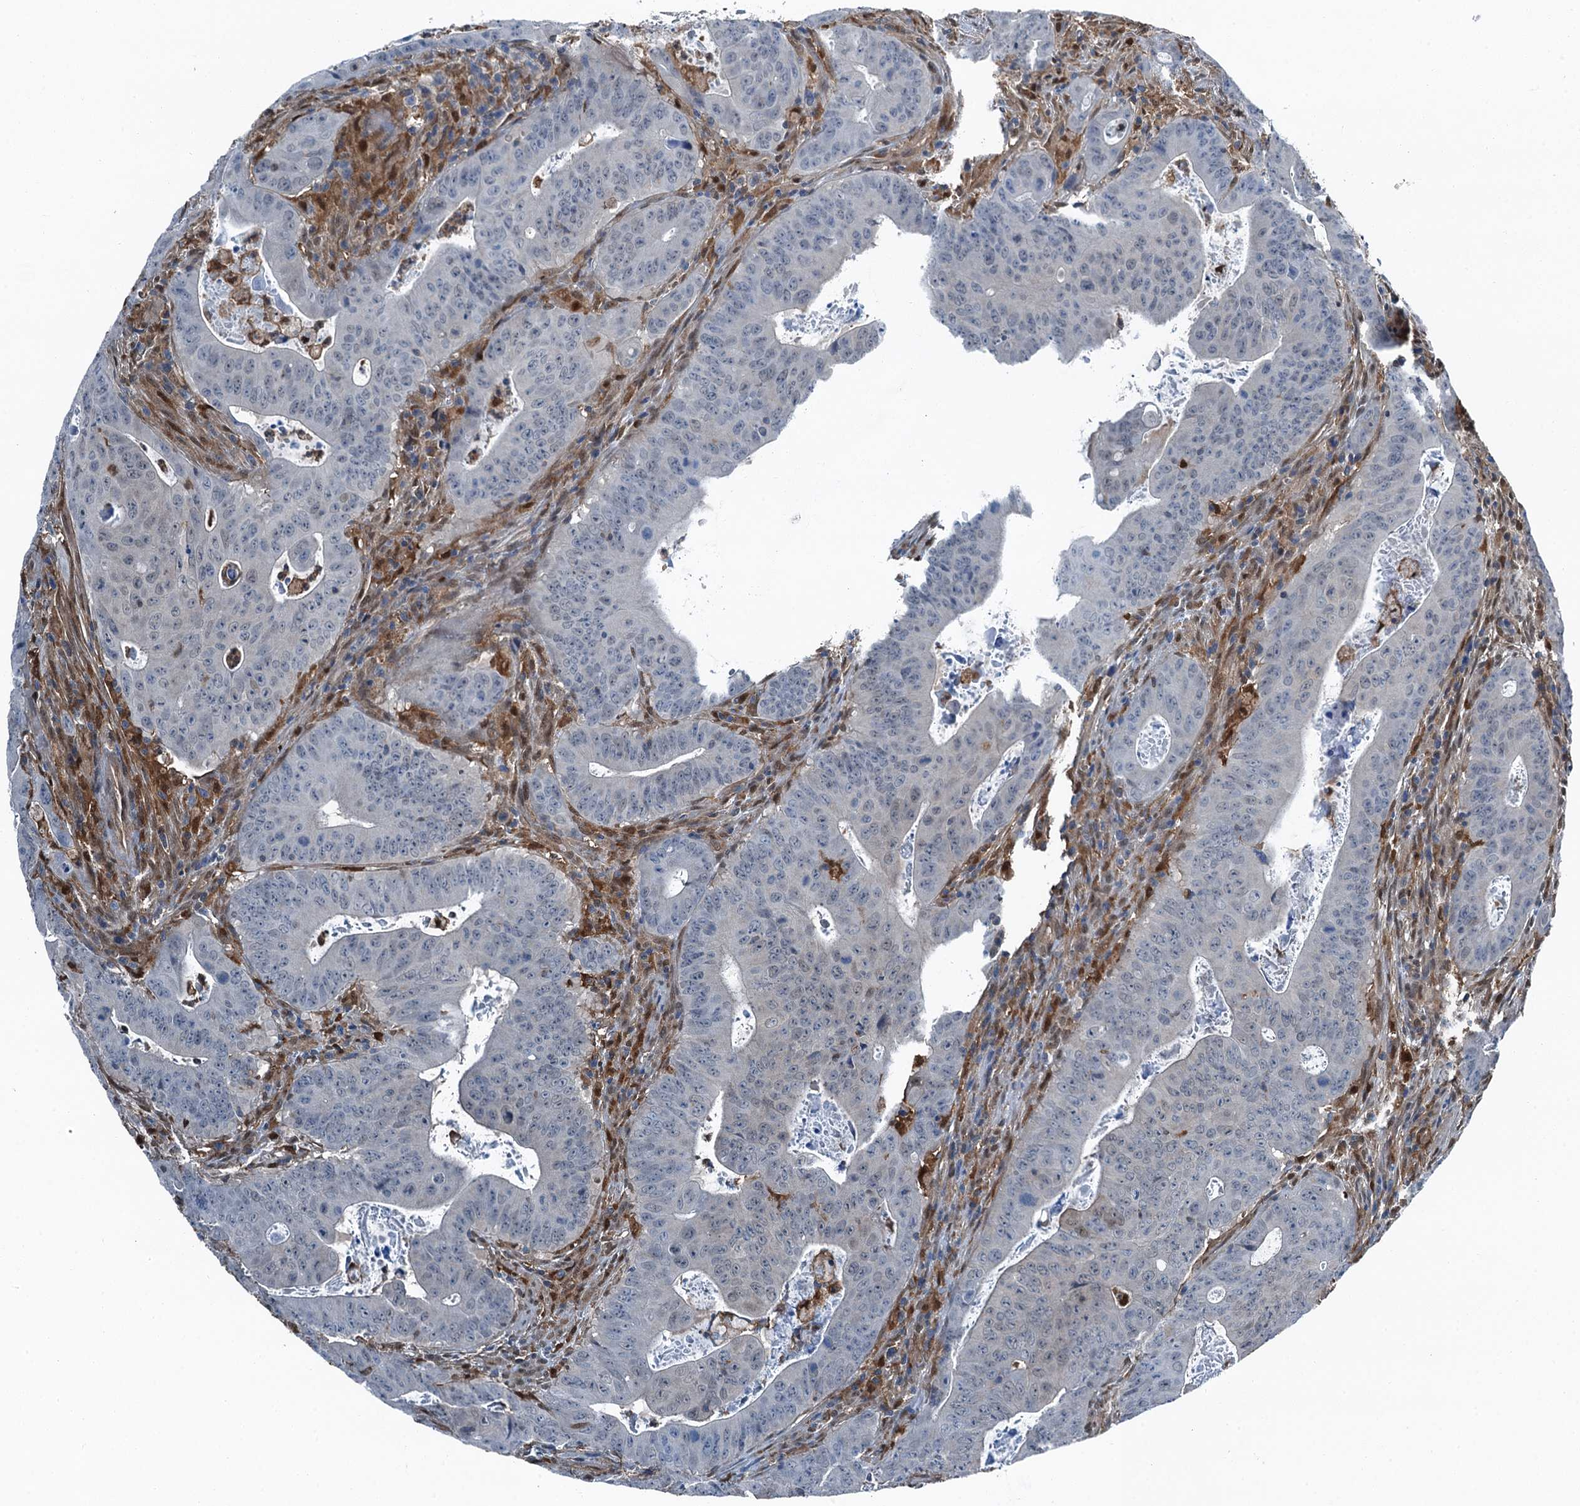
{"staining": {"intensity": "negative", "quantity": "none", "location": "none"}, "tissue": "colorectal cancer", "cell_type": "Tumor cells", "image_type": "cancer", "snomed": [{"axis": "morphology", "description": "Adenocarcinoma, NOS"}, {"axis": "topography", "description": "Rectum"}], "caption": "Immunohistochemistry image of neoplastic tissue: colorectal adenocarcinoma stained with DAB (3,3'-diaminobenzidine) shows no significant protein expression in tumor cells. (DAB IHC with hematoxylin counter stain).", "gene": "RNH1", "patient": {"sex": "female", "age": 75}}